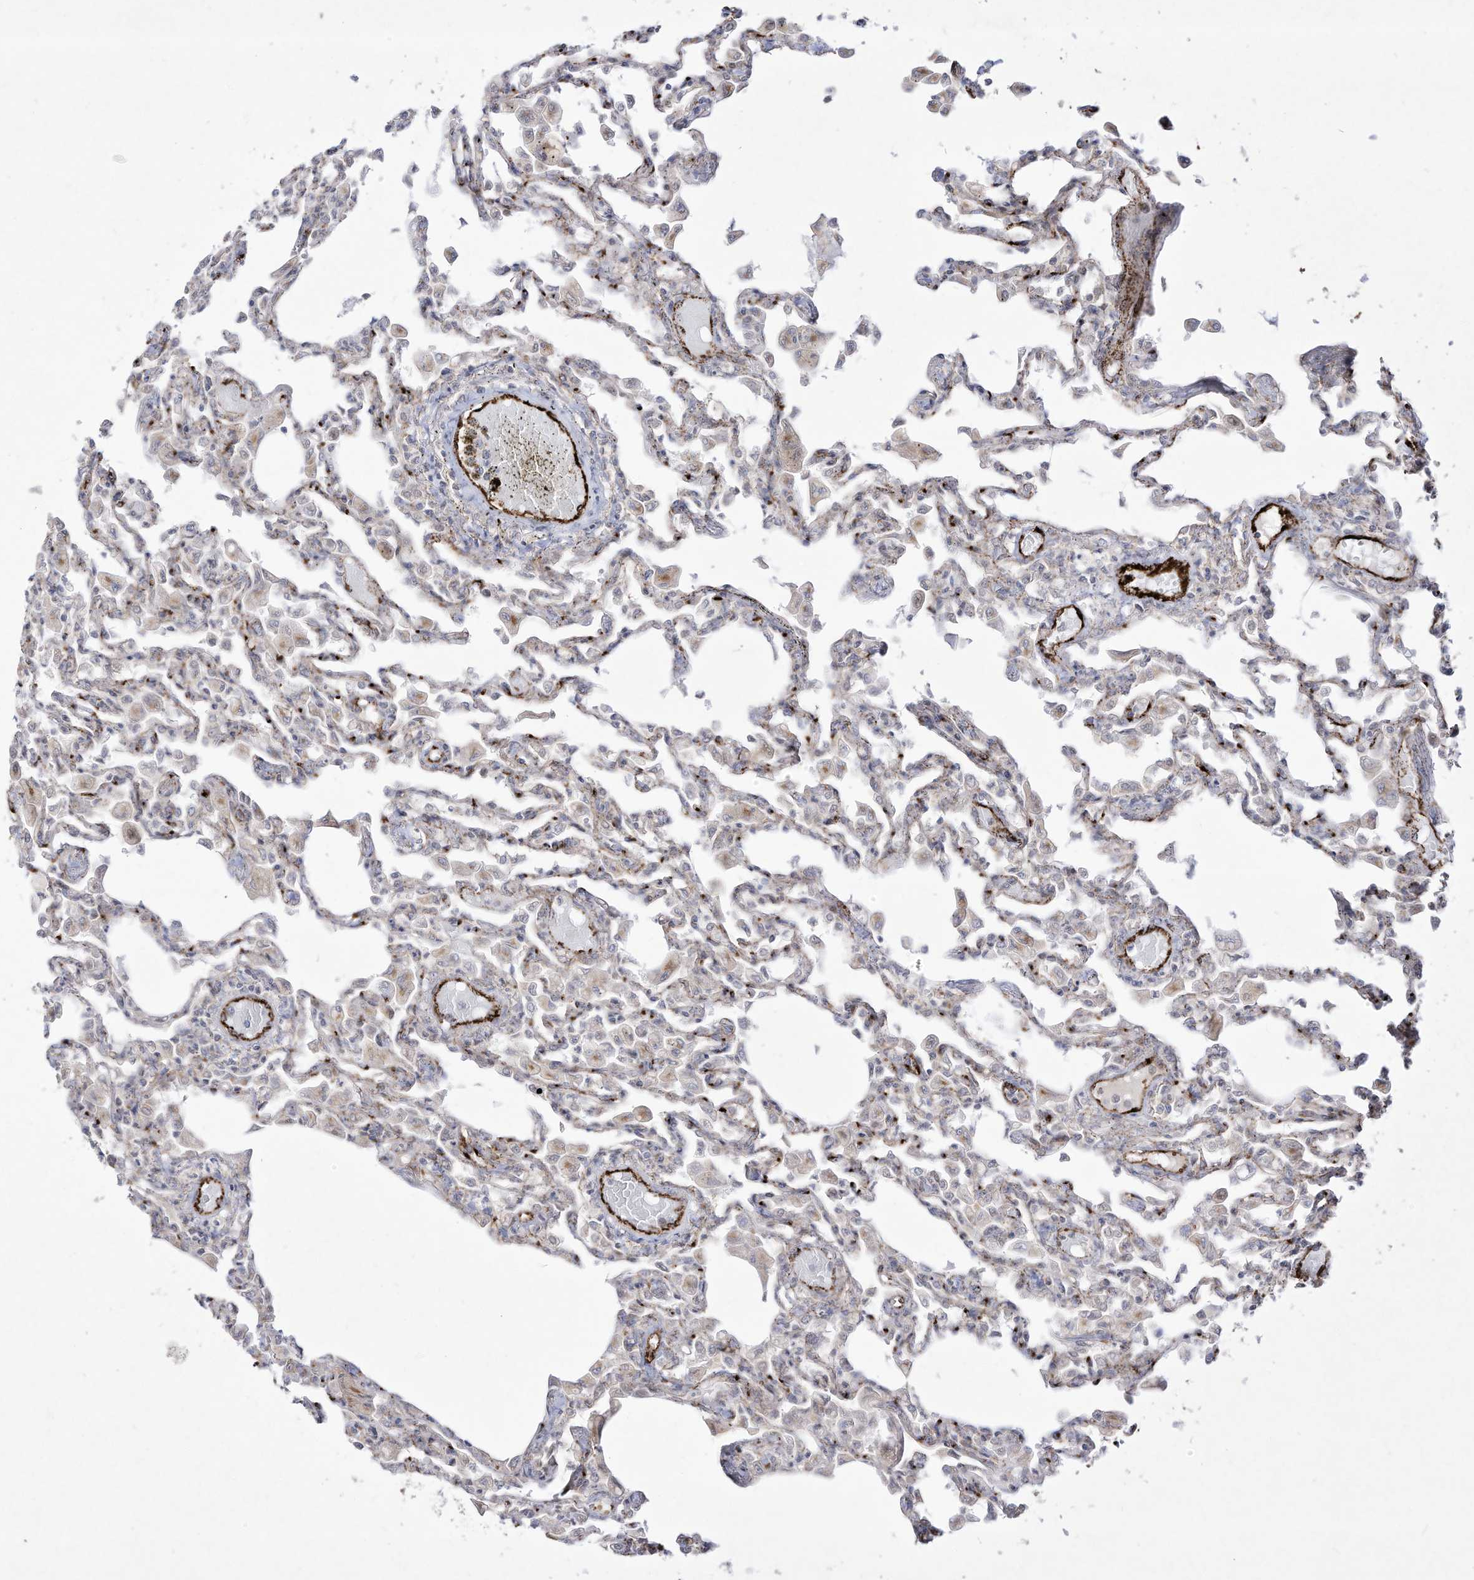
{"staining": {"intensity": "negative", "quantity": "none", "location": "none"}, "tissue": "lung", "cell_type": "Alveolar cells", "image_type": "normal", "snomed": [{"axis": "morphology", "description": "Normal tissue, NOS"}, {"axis": "topography", "description": "Bronchus"}, {"axis": "topography", "description": "Lung"}], "caption": "This is a photomicrograph of immunohistochemistry (IHC) staining of normal lung, which shows no positivity in alveolar cells.", "gene": "ZGRF1", "patient": {"sex": "female", "age": 49}}